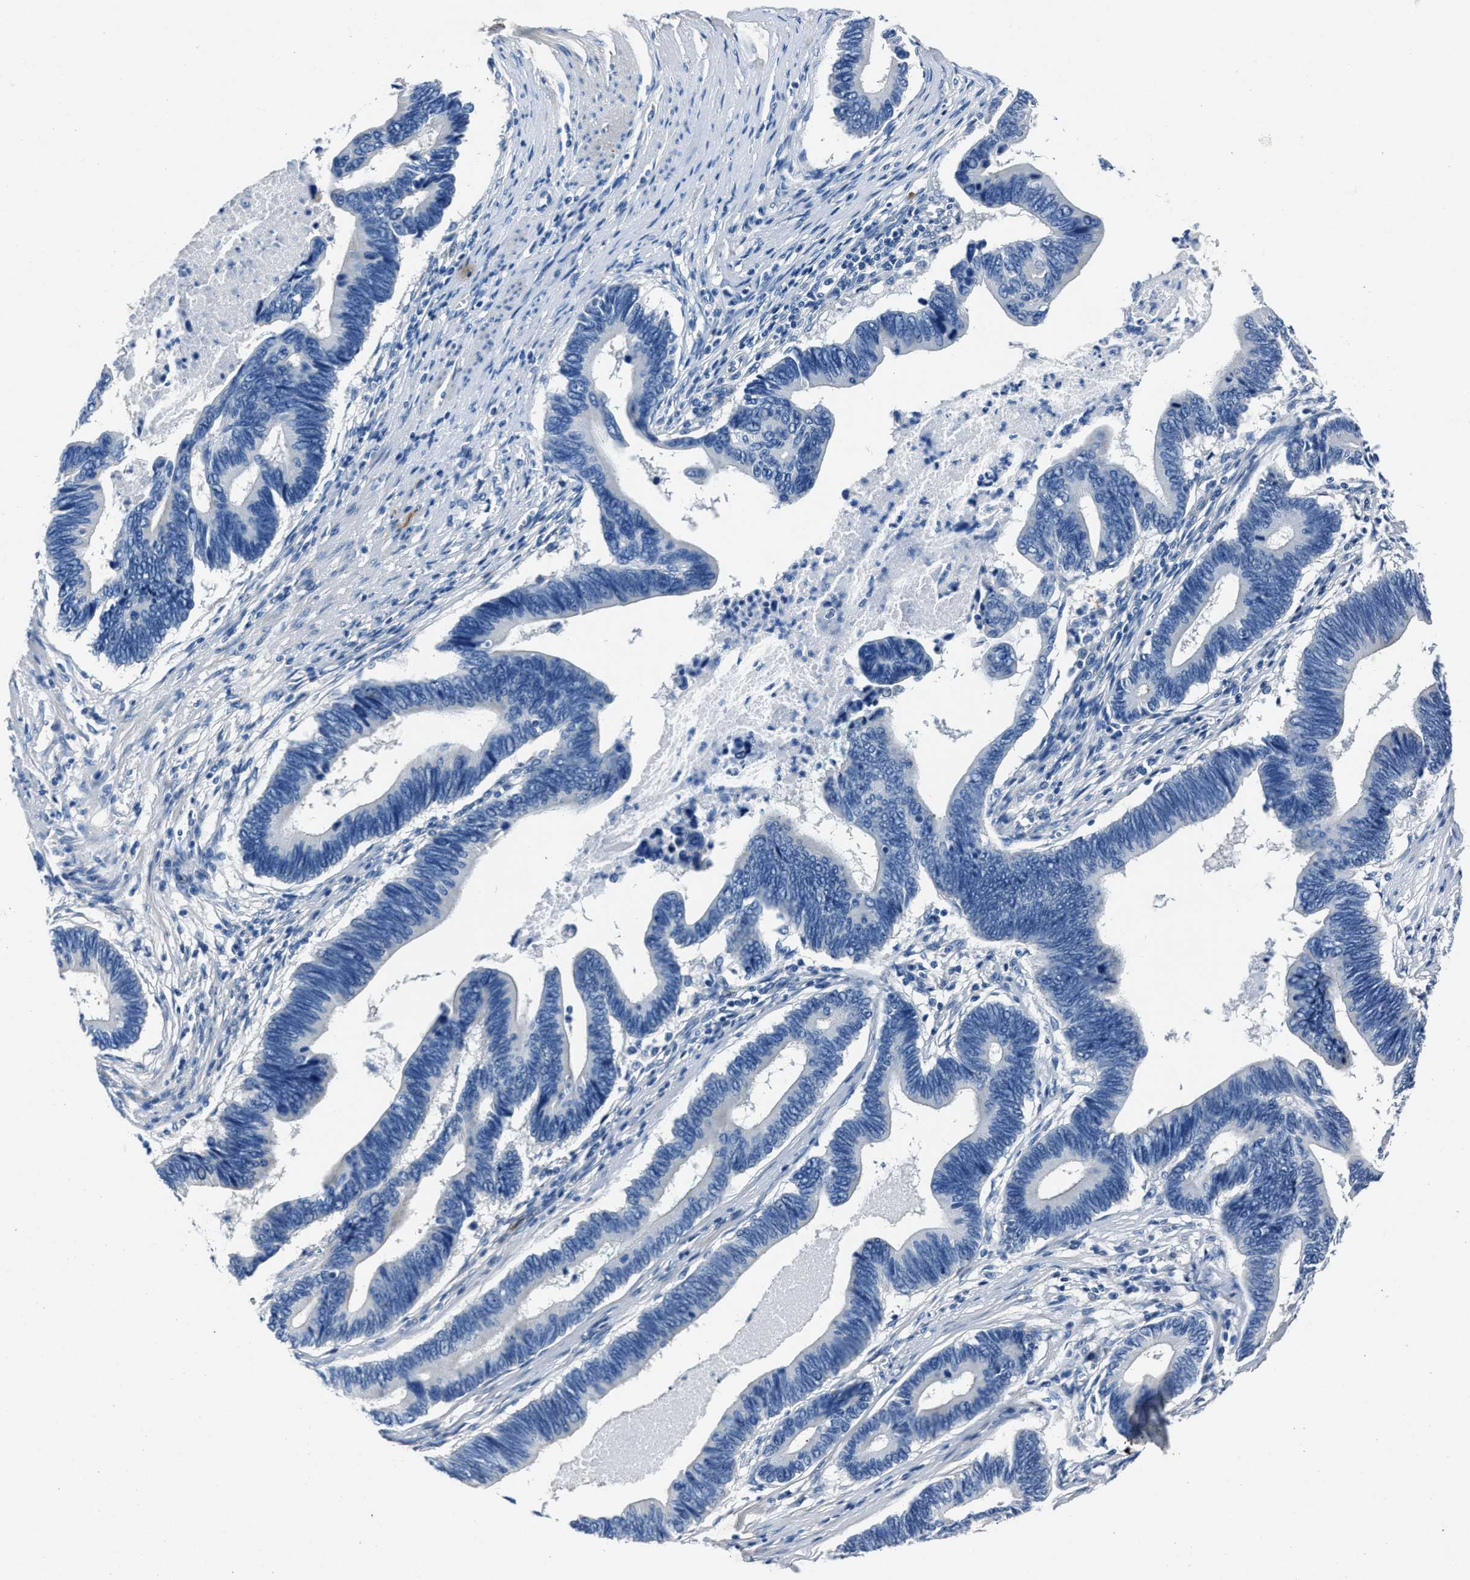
{"staining": {"intensity": "negative", "quantity": "none", "location": "none"}, "tissue": "pancreatic cancer", "cell_type": "Tumor cells", "image_type": "cancer", "snomed": [{"axis": "morphology", "description": "Adenocarcinoma, NOS"}, {"axis": "topography", "description": "Pancreas"}], "caption": "A high-resolution micrograph shows immunohistochemistry staining of adenocarcinoma (pancreatic), which shows no significant expression in tumor cells.", "gene": "NACAD", "patient": {"sex": "female", "age": 70}}